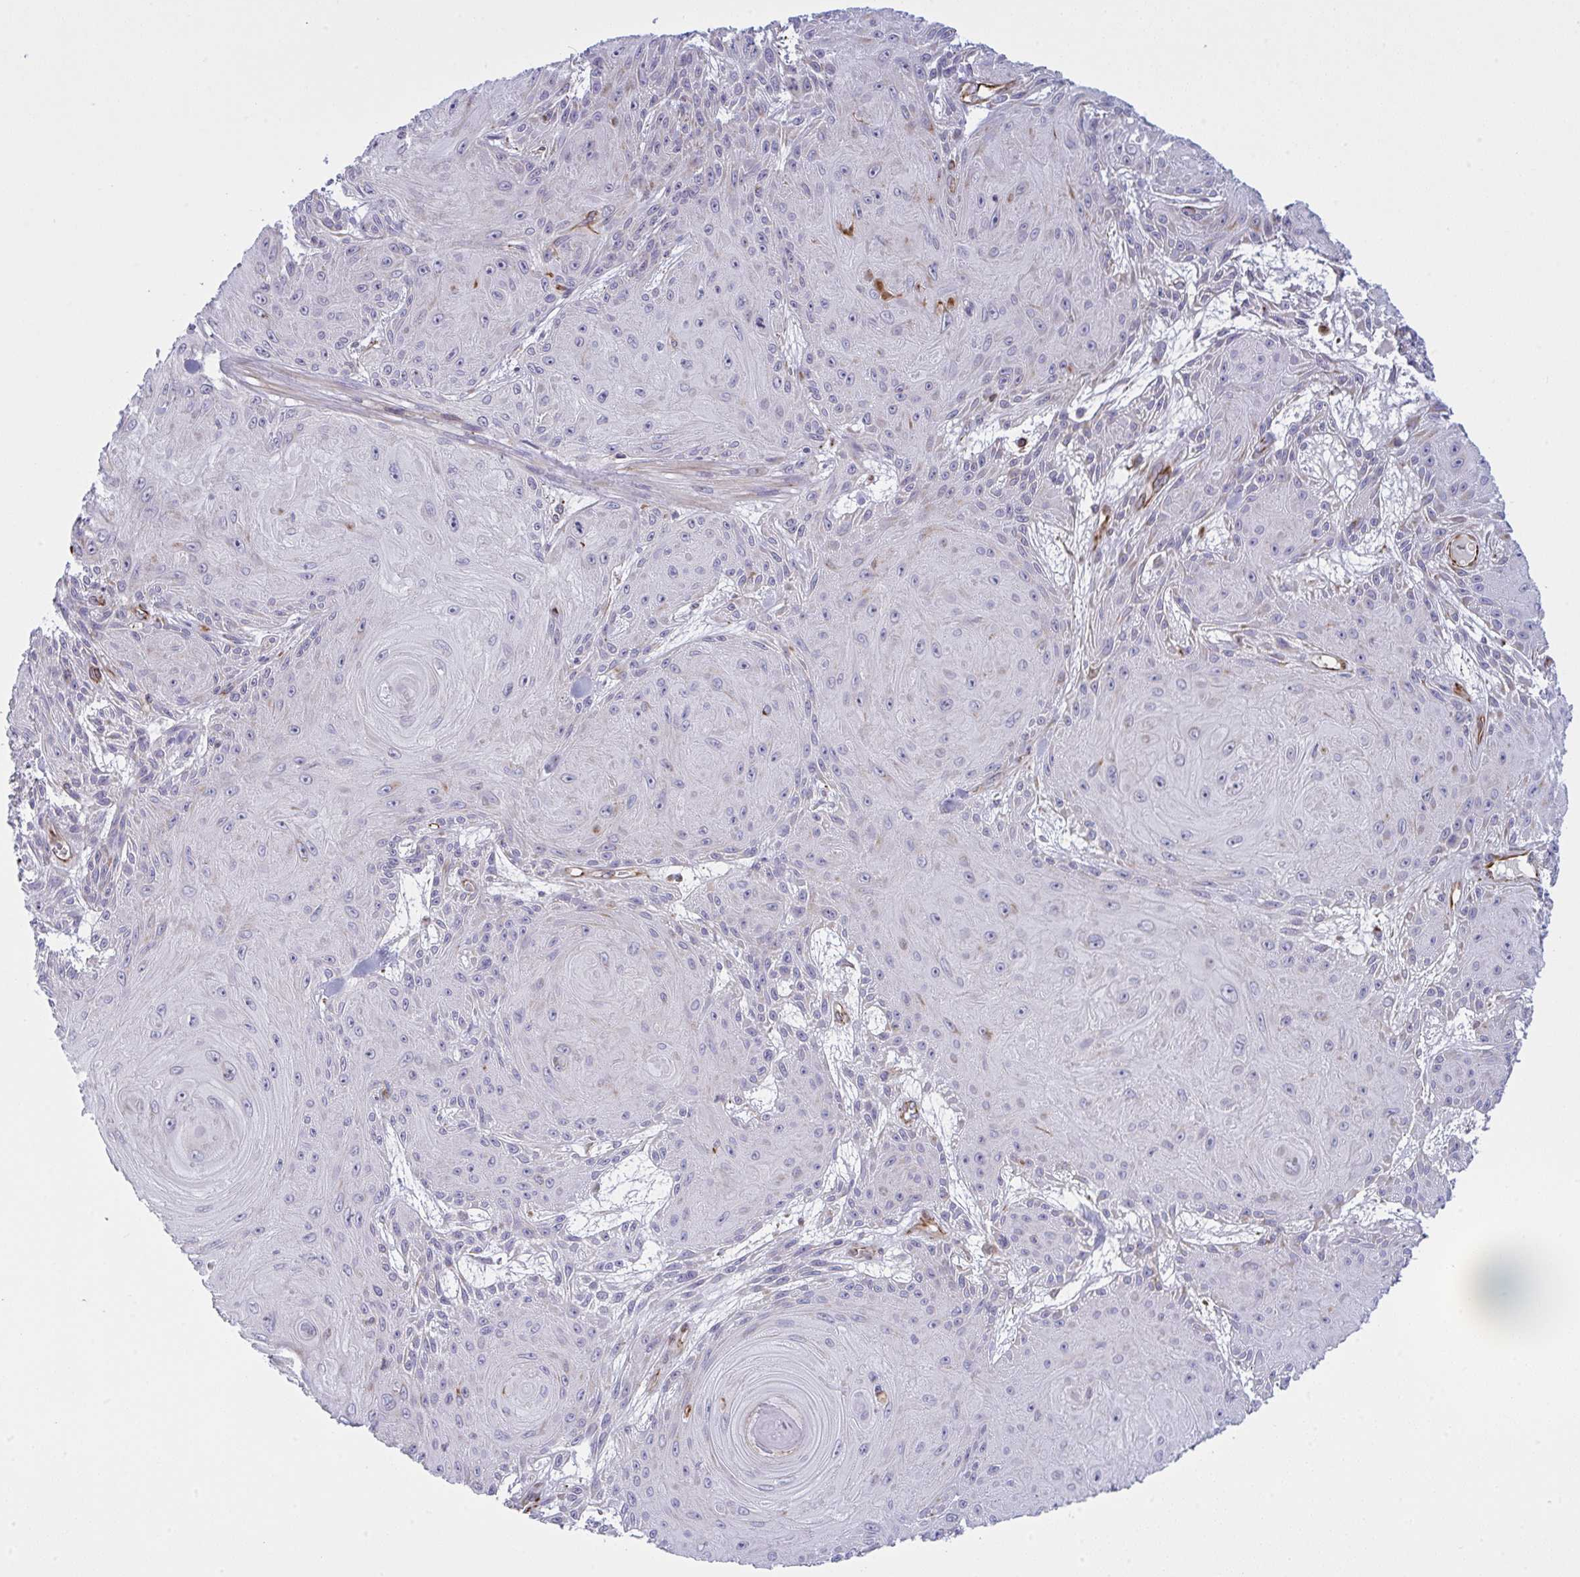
{"staining": {"intensity": "weak", "quantity": "<25%", "location": "cytoplasmic/membranous"}, "tissue": "skin cancer", "cell_type": "Tumor cells", "image_type": "cancer", "snomed": [{"axis": "morphology", "description": "Squamous cell carcinoma, NOS"}, {"axis": "topography", "description": "Skin"}], "caption": "This is an IHC micrograph of human skin cancer (squamous cell carcinoma). There is no staining in tumor cells.", "gene": "DCBLD1", "patient": {"sex": "male", "age": 88}}